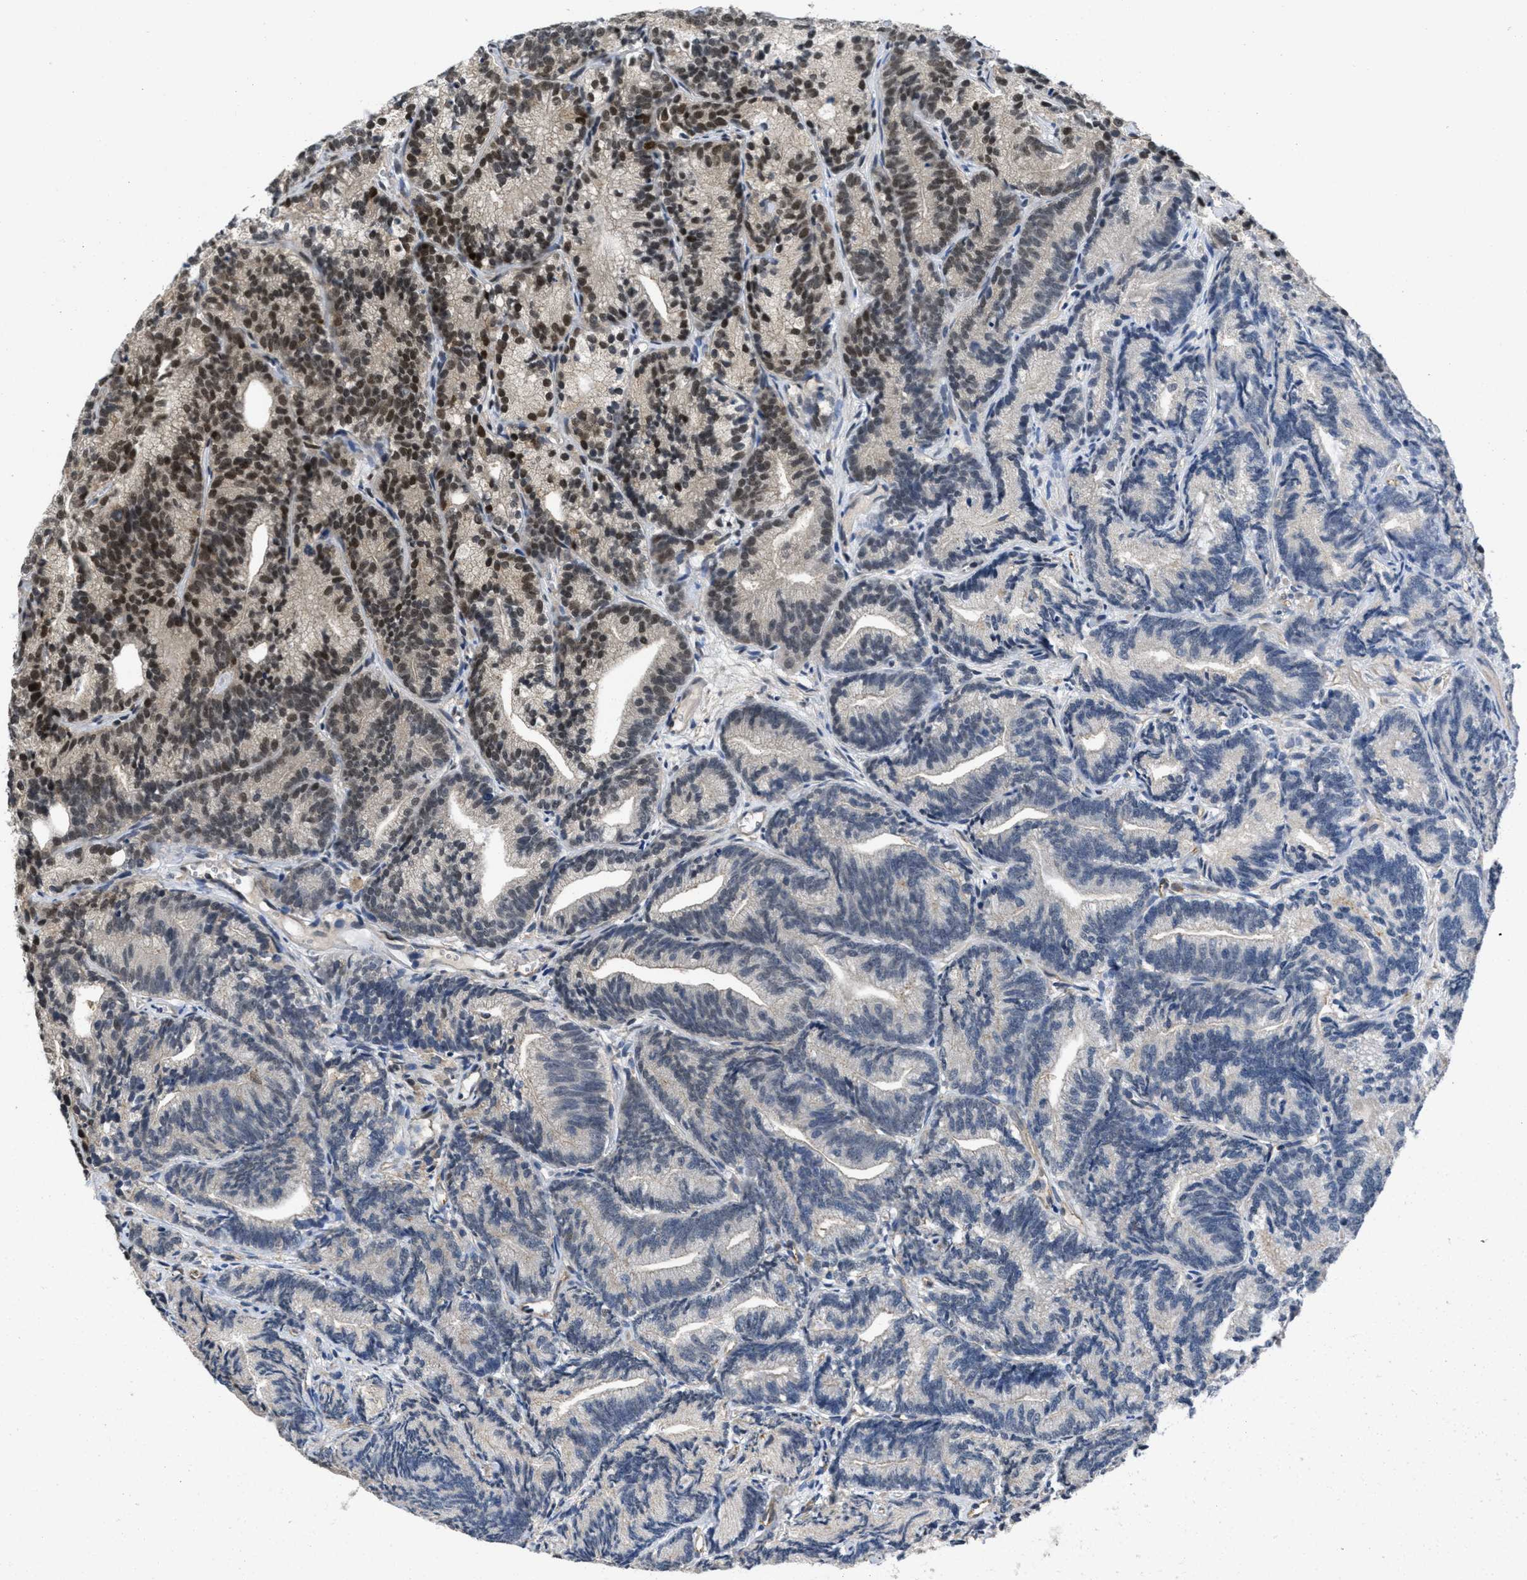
{"staining": {"intensity": "strong", "quantity": ">75%", "location": "nuclear"}, "tissue": "prostate cancer", "cell_type": "Tumor cells", "image_type": "cancer", "snomed": [{"axis": "morphology", "description": "Adenocarcinoma, Low grade"}, {"axis": "topography", "description": "Prostate"}], "caption": "About >75% of tumor cells in prostate cancer display strong nuclear protein staining as visualized by brown immunohistochemical staining.", "gene": "CUL4B", "patient": {"sex": "male", "age": 89}}